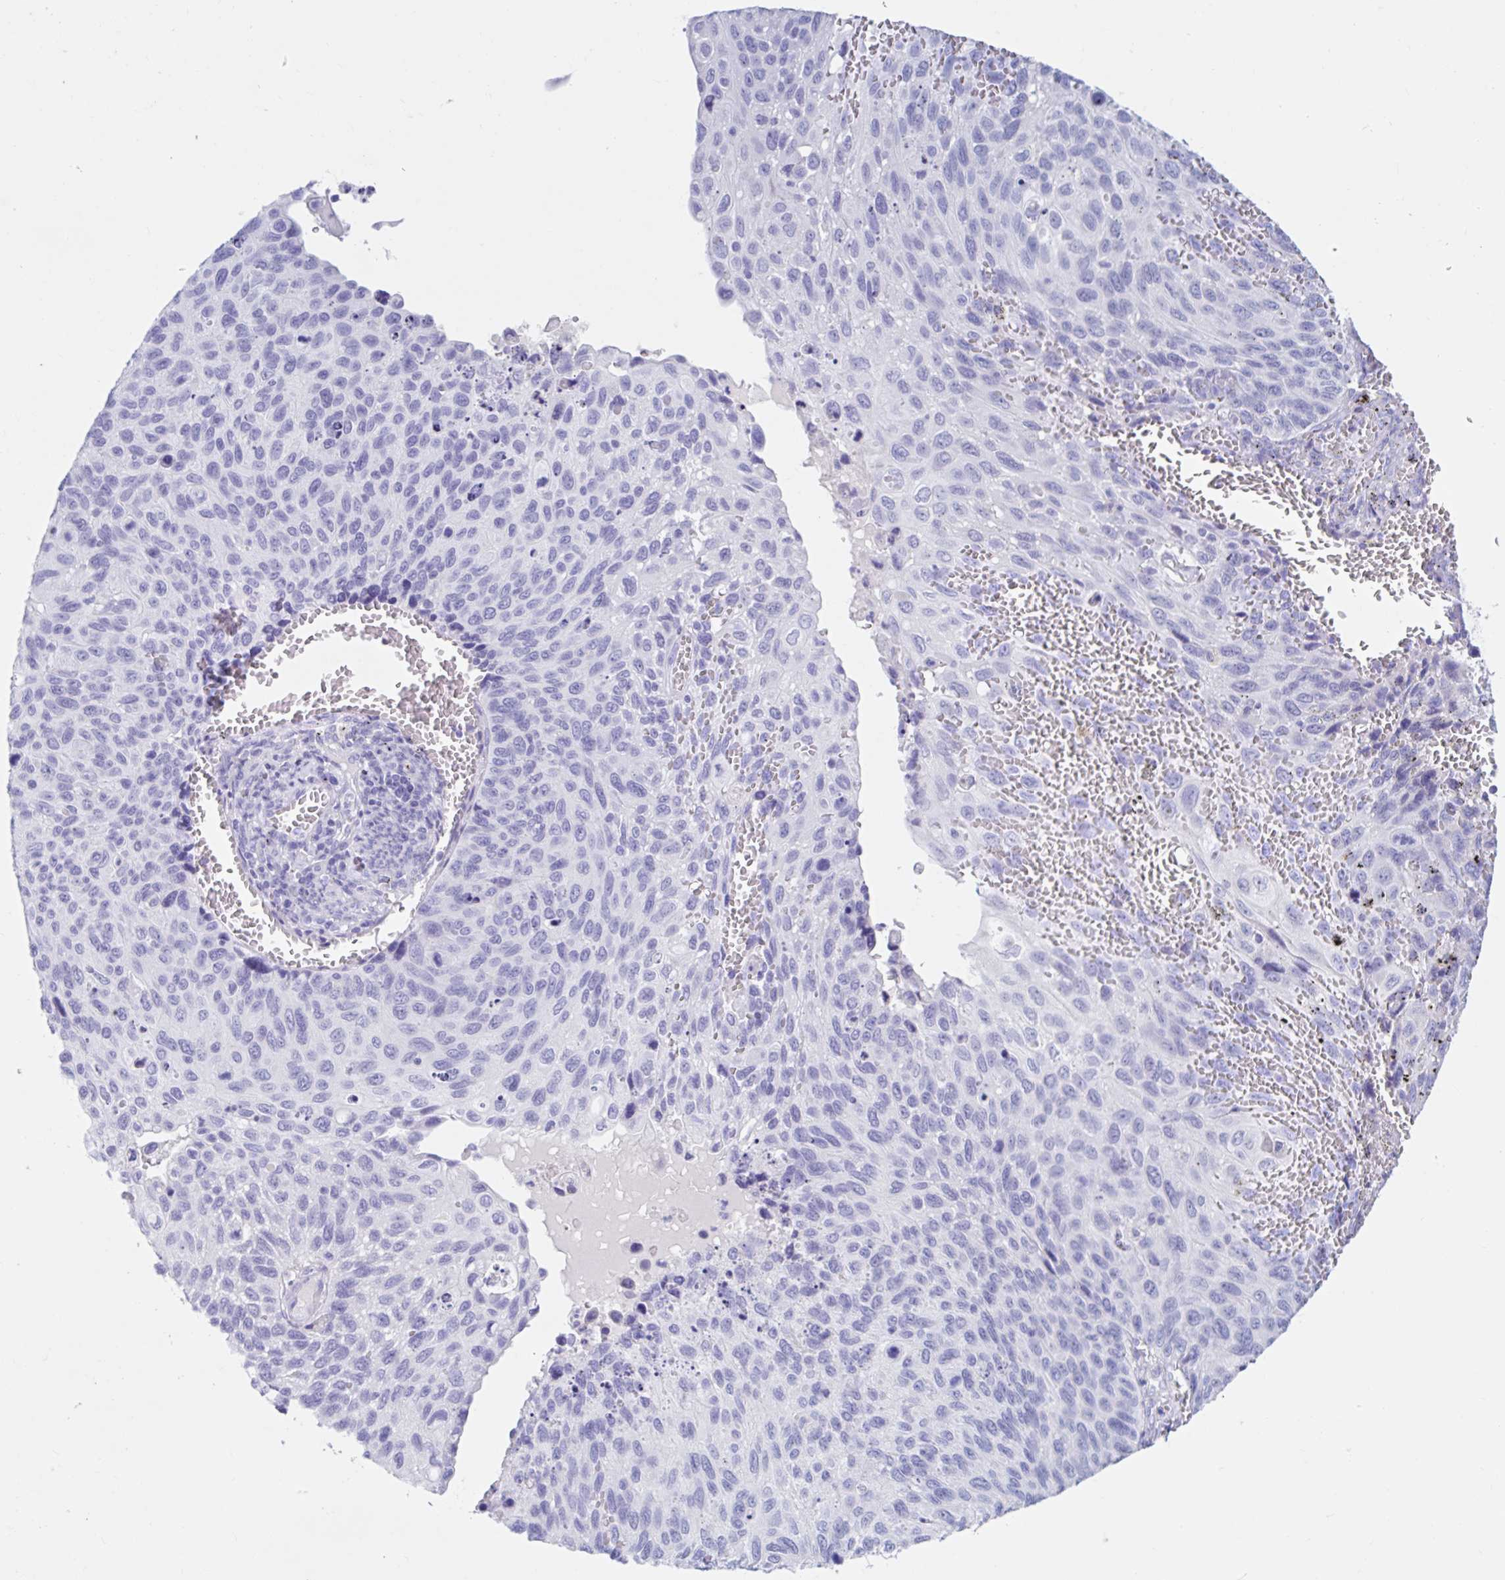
{"staining": {"intensity": "negative", "quantity": "none", "location": "none"}, "tissue": "cervical cancer", "cell_type": "Tumor cells", "image_type": "cancer", "snomed": [{"axis": "morphology", "description": "Squamous cell carcinoma, NOS"}, {"axis": "topography", "description": "Cervix"}], "caption": "Immunohistochemical staining of cervical cancer (squamous cell carcinoma) shows no significant positivity in tumor cells.", "gene": "DPEP3", "patient": {"sex": "female", "age": 70}}